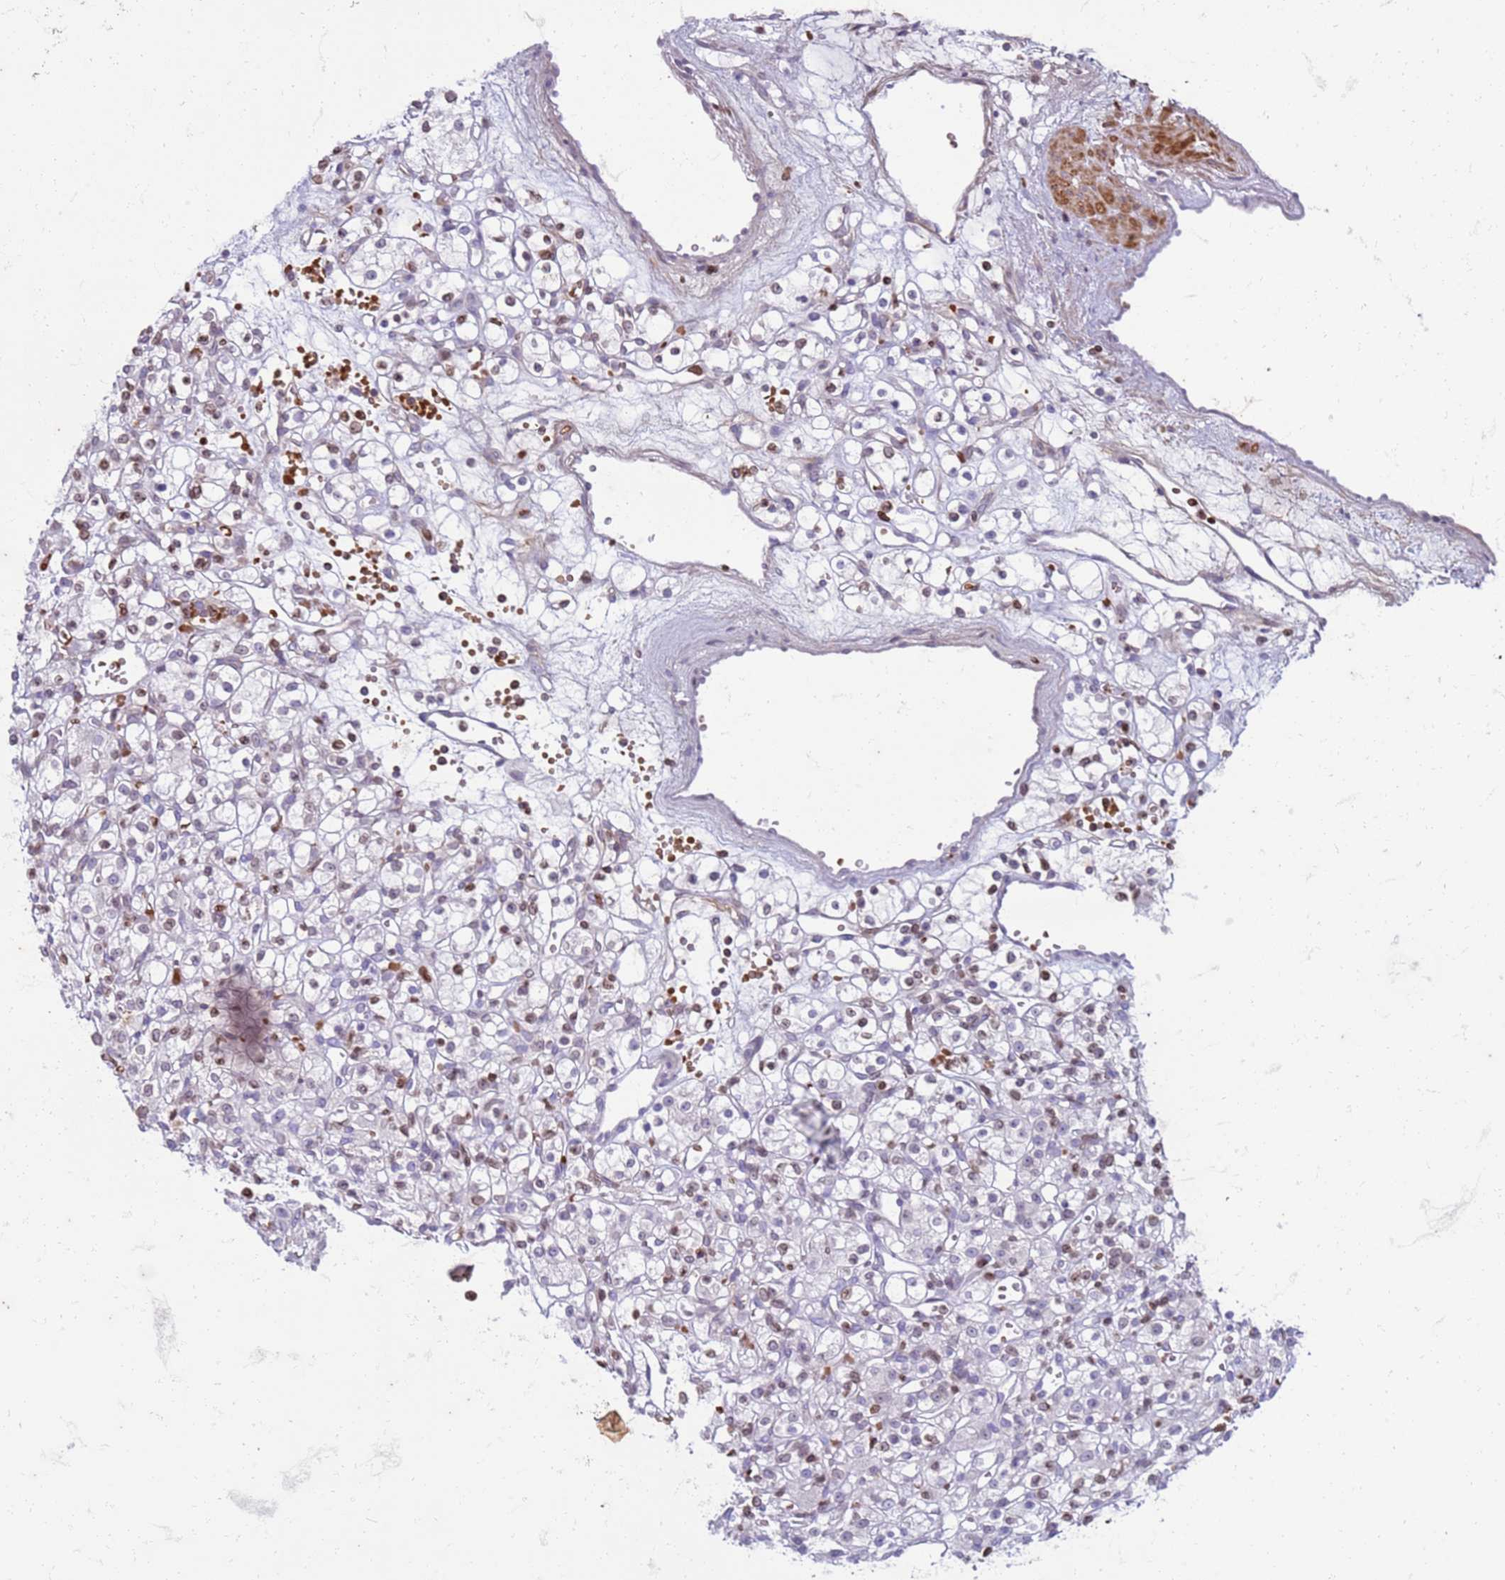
{"staining": {"intensity": "negative", "quantity": "none", "location": "none"}, "tissue": "renal cancer", "cell_type": "Tumor cells", "image_type": "cancer", "snomed": [{"axis": "morphology", "description": "Adenocarcinoma, NOS"}, {"axis": "topography", "description": "Kidney"}], "caption": "A photomicrograph of adenocarcinoma (renal) stained for a protein exhibits no brown staining in tumor cells.", "gene": "METTL25B", "patient": {"sex": "female", "age": 59}}